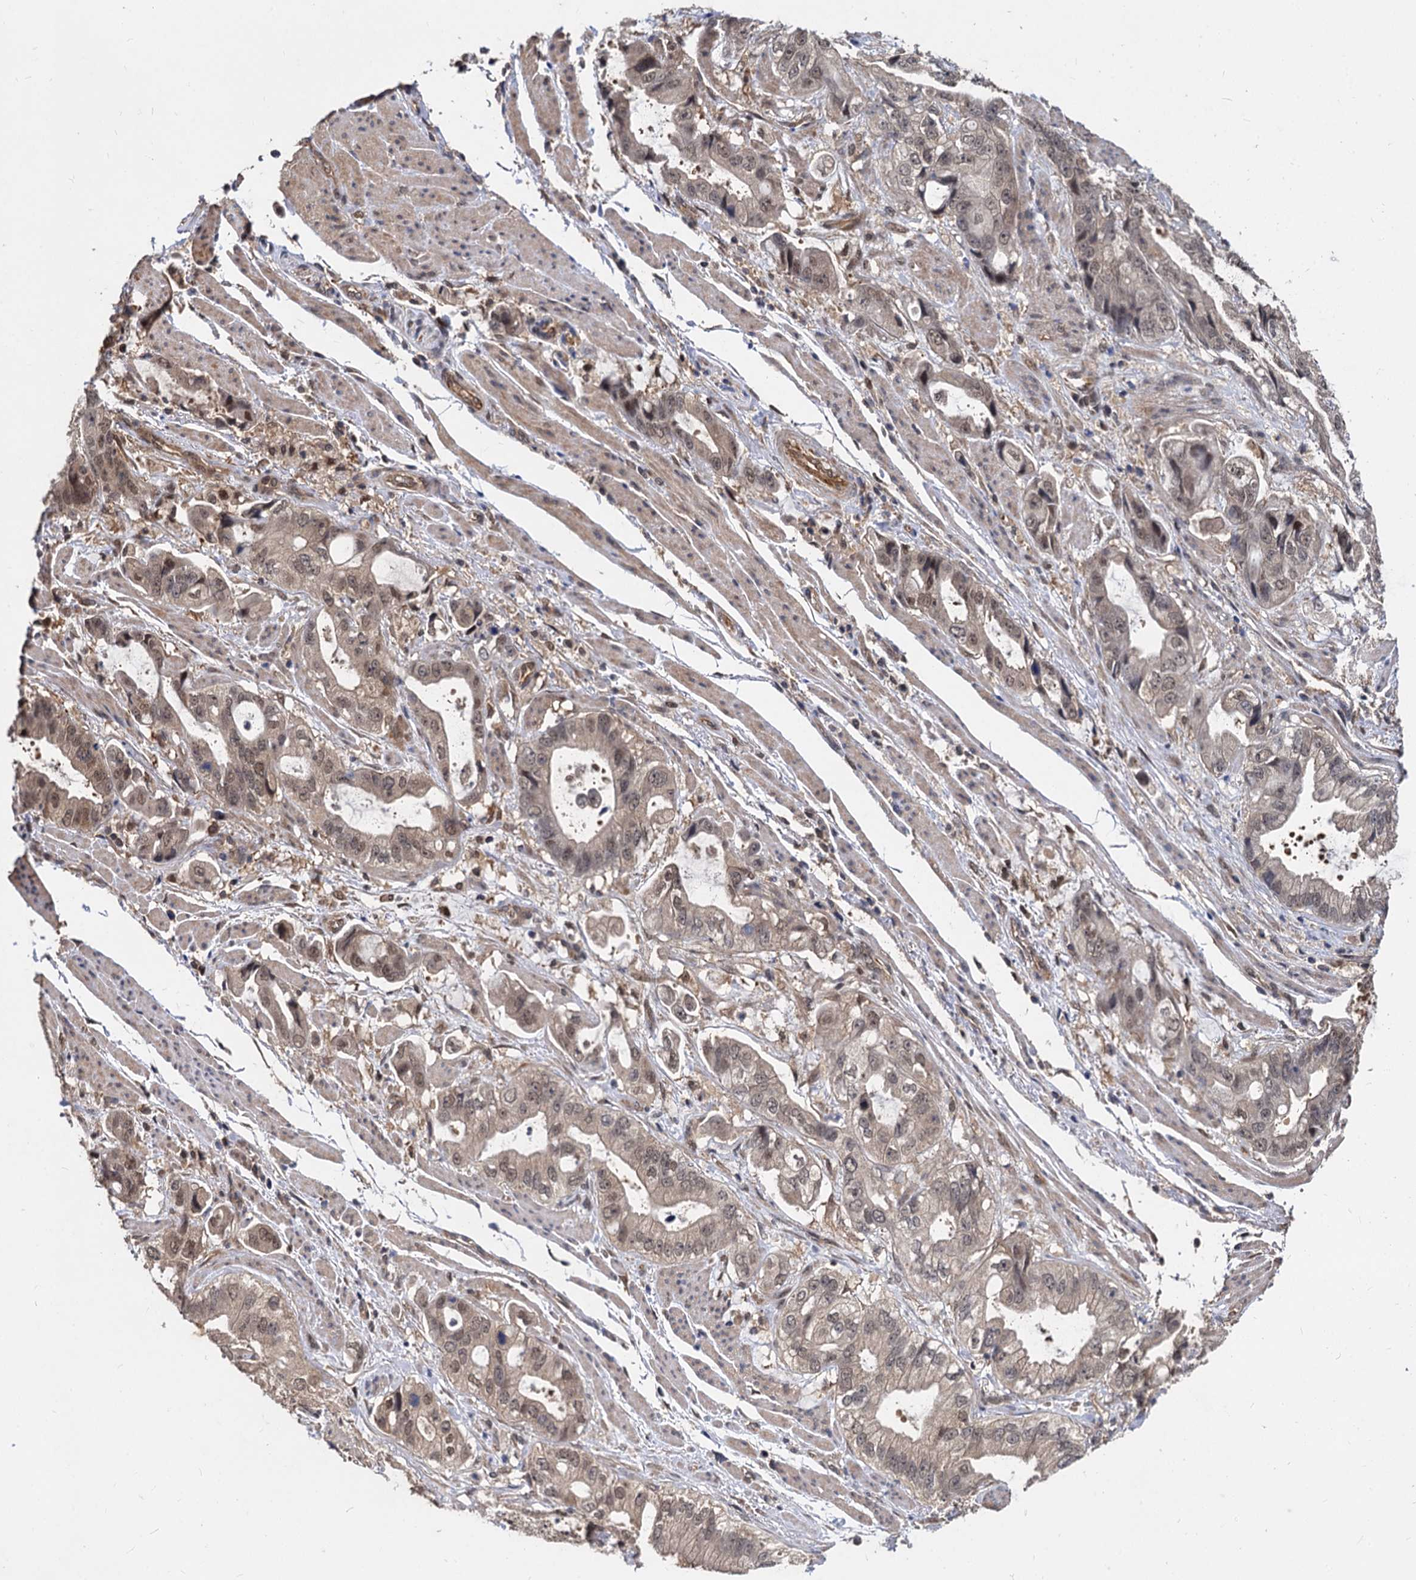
{"staining": {"intensity": "weak", "quantity": ">75%", "location": "cytoplasmic/membranous,nuclear"}, "tissue": "stomach cancer", "cell_type": "Tumor cells", "image_type": "cancer", "snomed": [{"axis": "morphology", "description": "Adenocarcinoma, NOS"}, {"axis": "topography", "description": "Stomach"}], "caption": "IHC histopathology image of neoplastic tissue: human stomach cancer (adenocarcinoma) stained using immunohistochemistry (IHC) exhibits low levels of weak protein expression localized specifically in the cytoplasmic/membranous and nuclear of tumor cells, appearing as a cytoplasmic/membranous and nuclear brown color.", "gene": "PSMD4", "patient": {"sex": "male", "age": 62}}